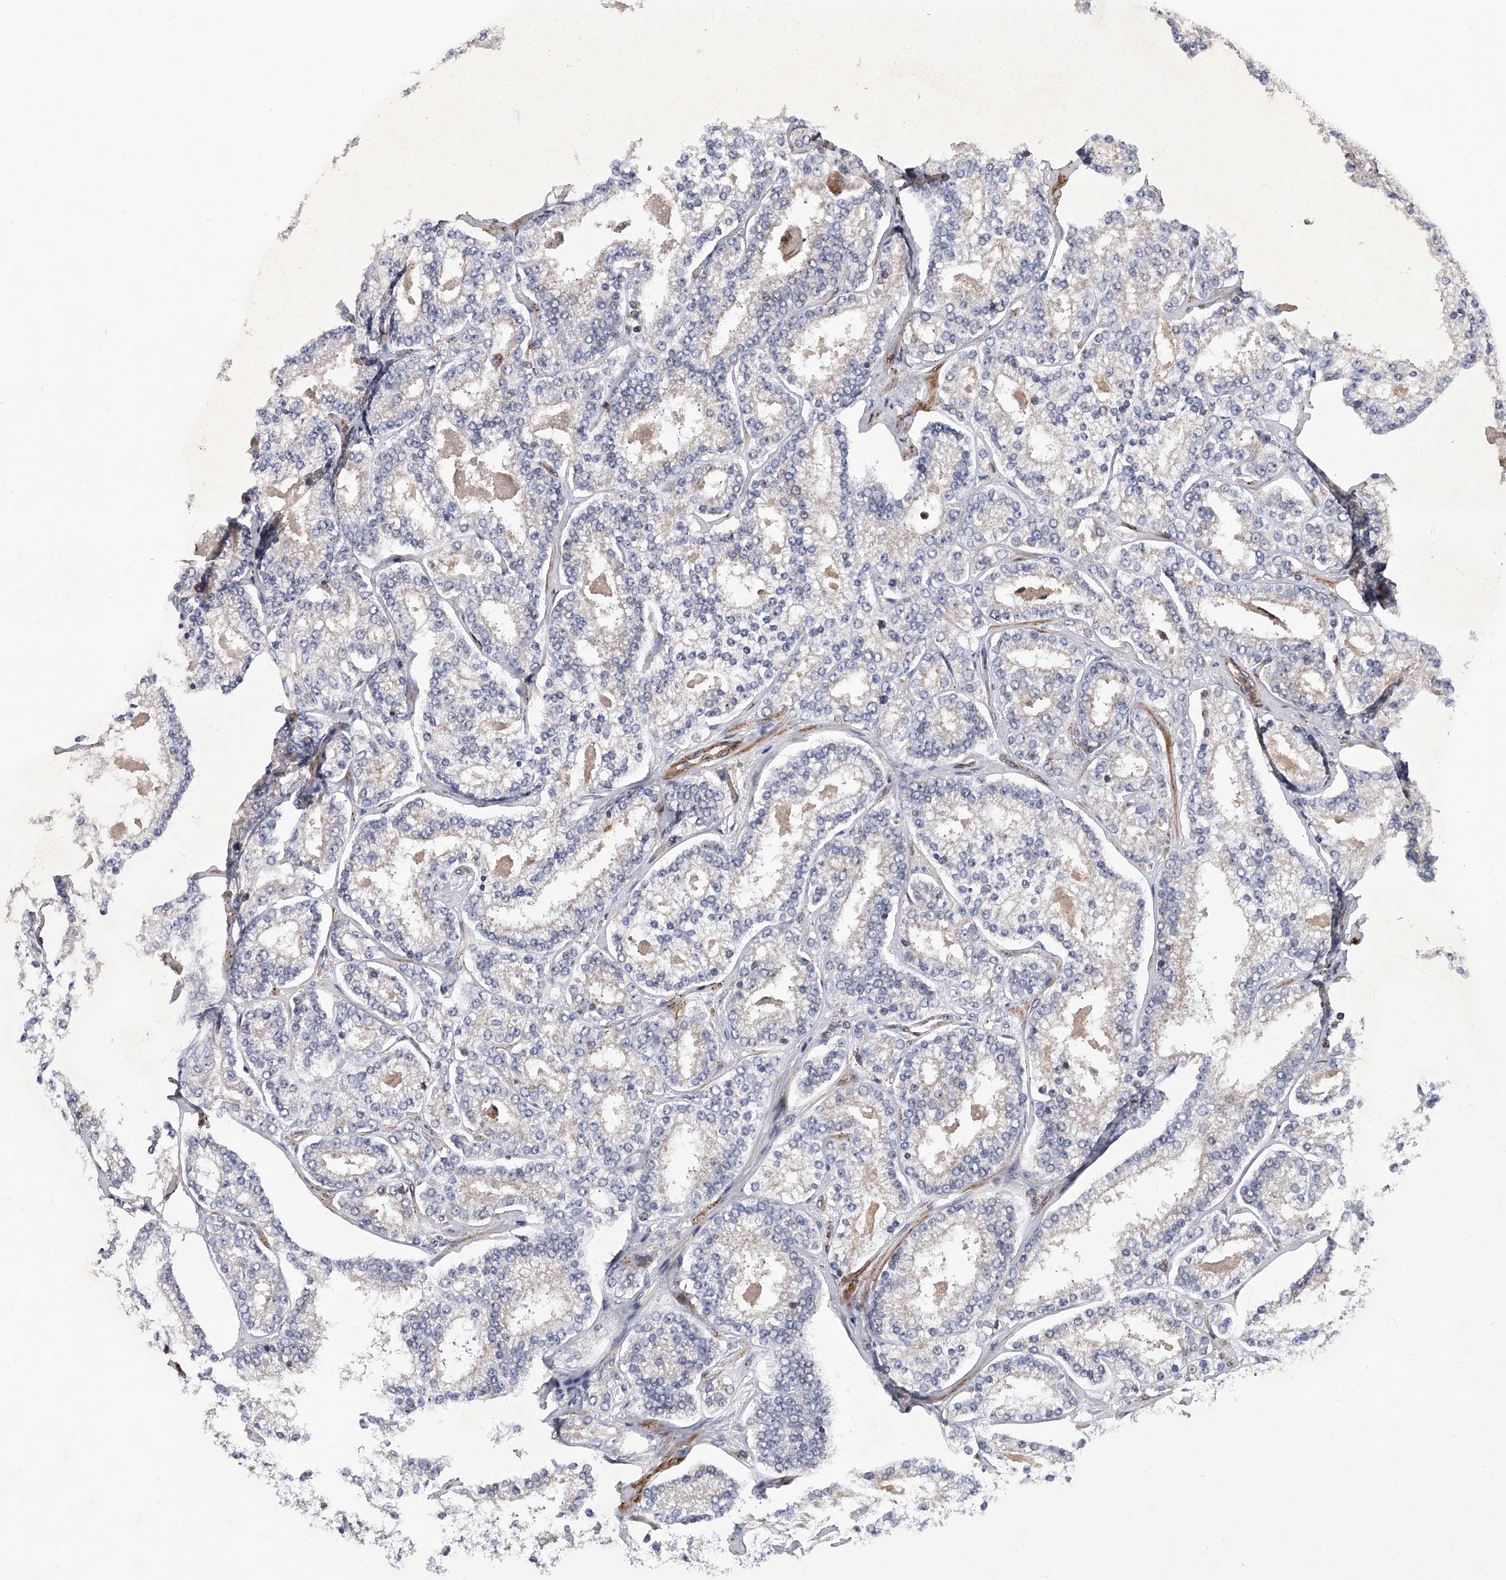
{"staining": {"intensity": "negative", "quantity": "none", "location": "none"}, "tissue": "prostate cancer", "cell_type": "Tumor cells", "image_type": "cancer", "snomed": [{"axis": "morphology", "description": "Normal tissue, NOS"}, {"axis": "morphology", "description": "Adenocarcinoma, High grade"}, {"axis": "topography", "description": "Prostate"}], "caption": "An immunohistochemistry (IHC) image of prostate cancer is shown. There is no staining in tumor cells of prostate cancer.", "gene": "PDSS2", "patient": {"sex": "male", "age": 83}}